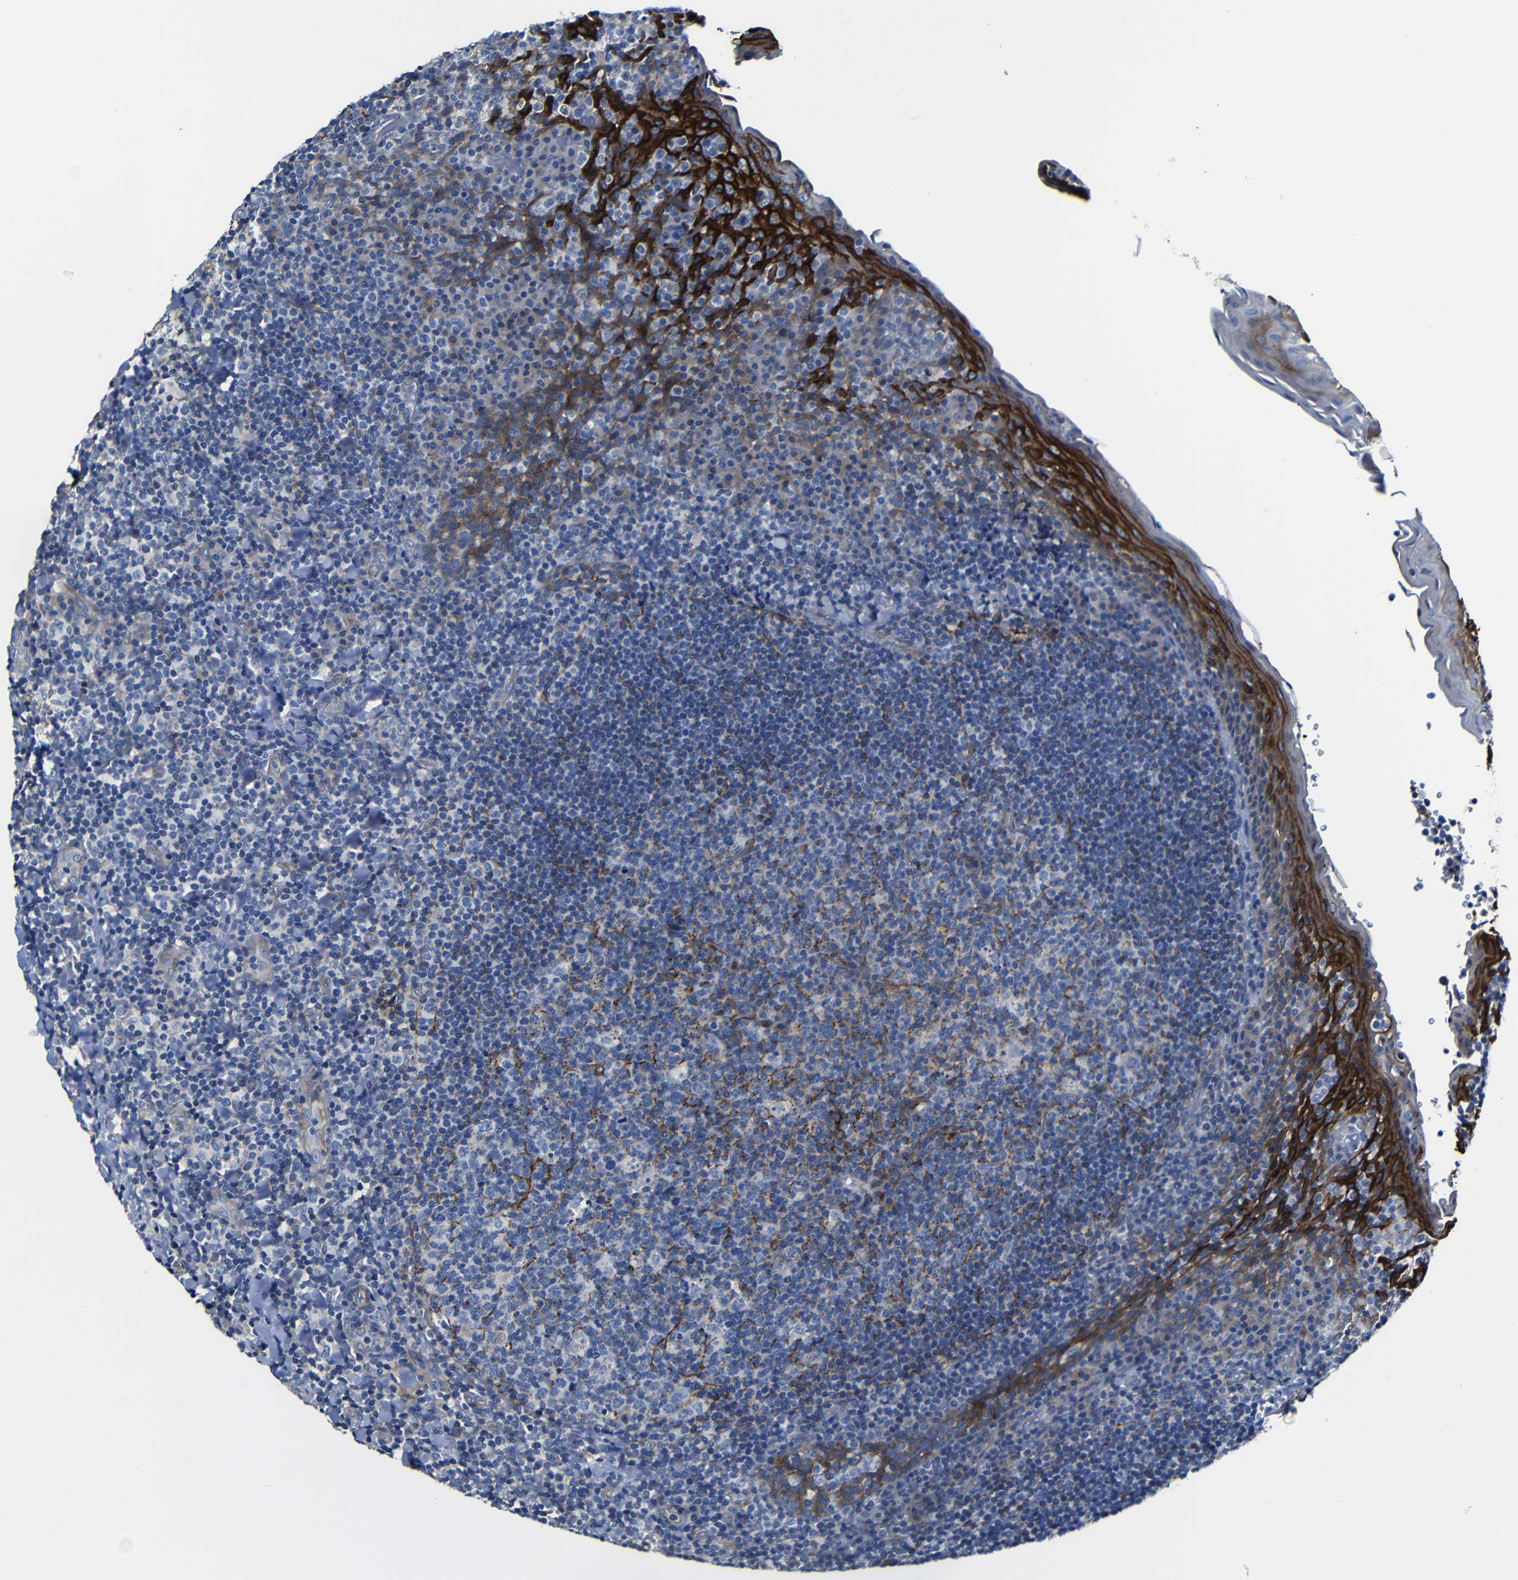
{"staining": {"intensity": "weak", "quantity": "<25%", "location": "cytoplasmic/membranous"}, "tissue": "tonsil", "cell_type": "Germinal center cells", "image_type": "normal", "snomed": [{"axis": "morphology", "description": "Normal tissue, NOS"}, {"axis": "topography", "description": "Tonsil"}], "caption": "Germinal center cells are negative for protein expression in benign human tonsil. (DAB immunohistochemistry (IHC), high magnification).", "gene": "AFDN", "patient": {"sex": "male", "age": 17}}